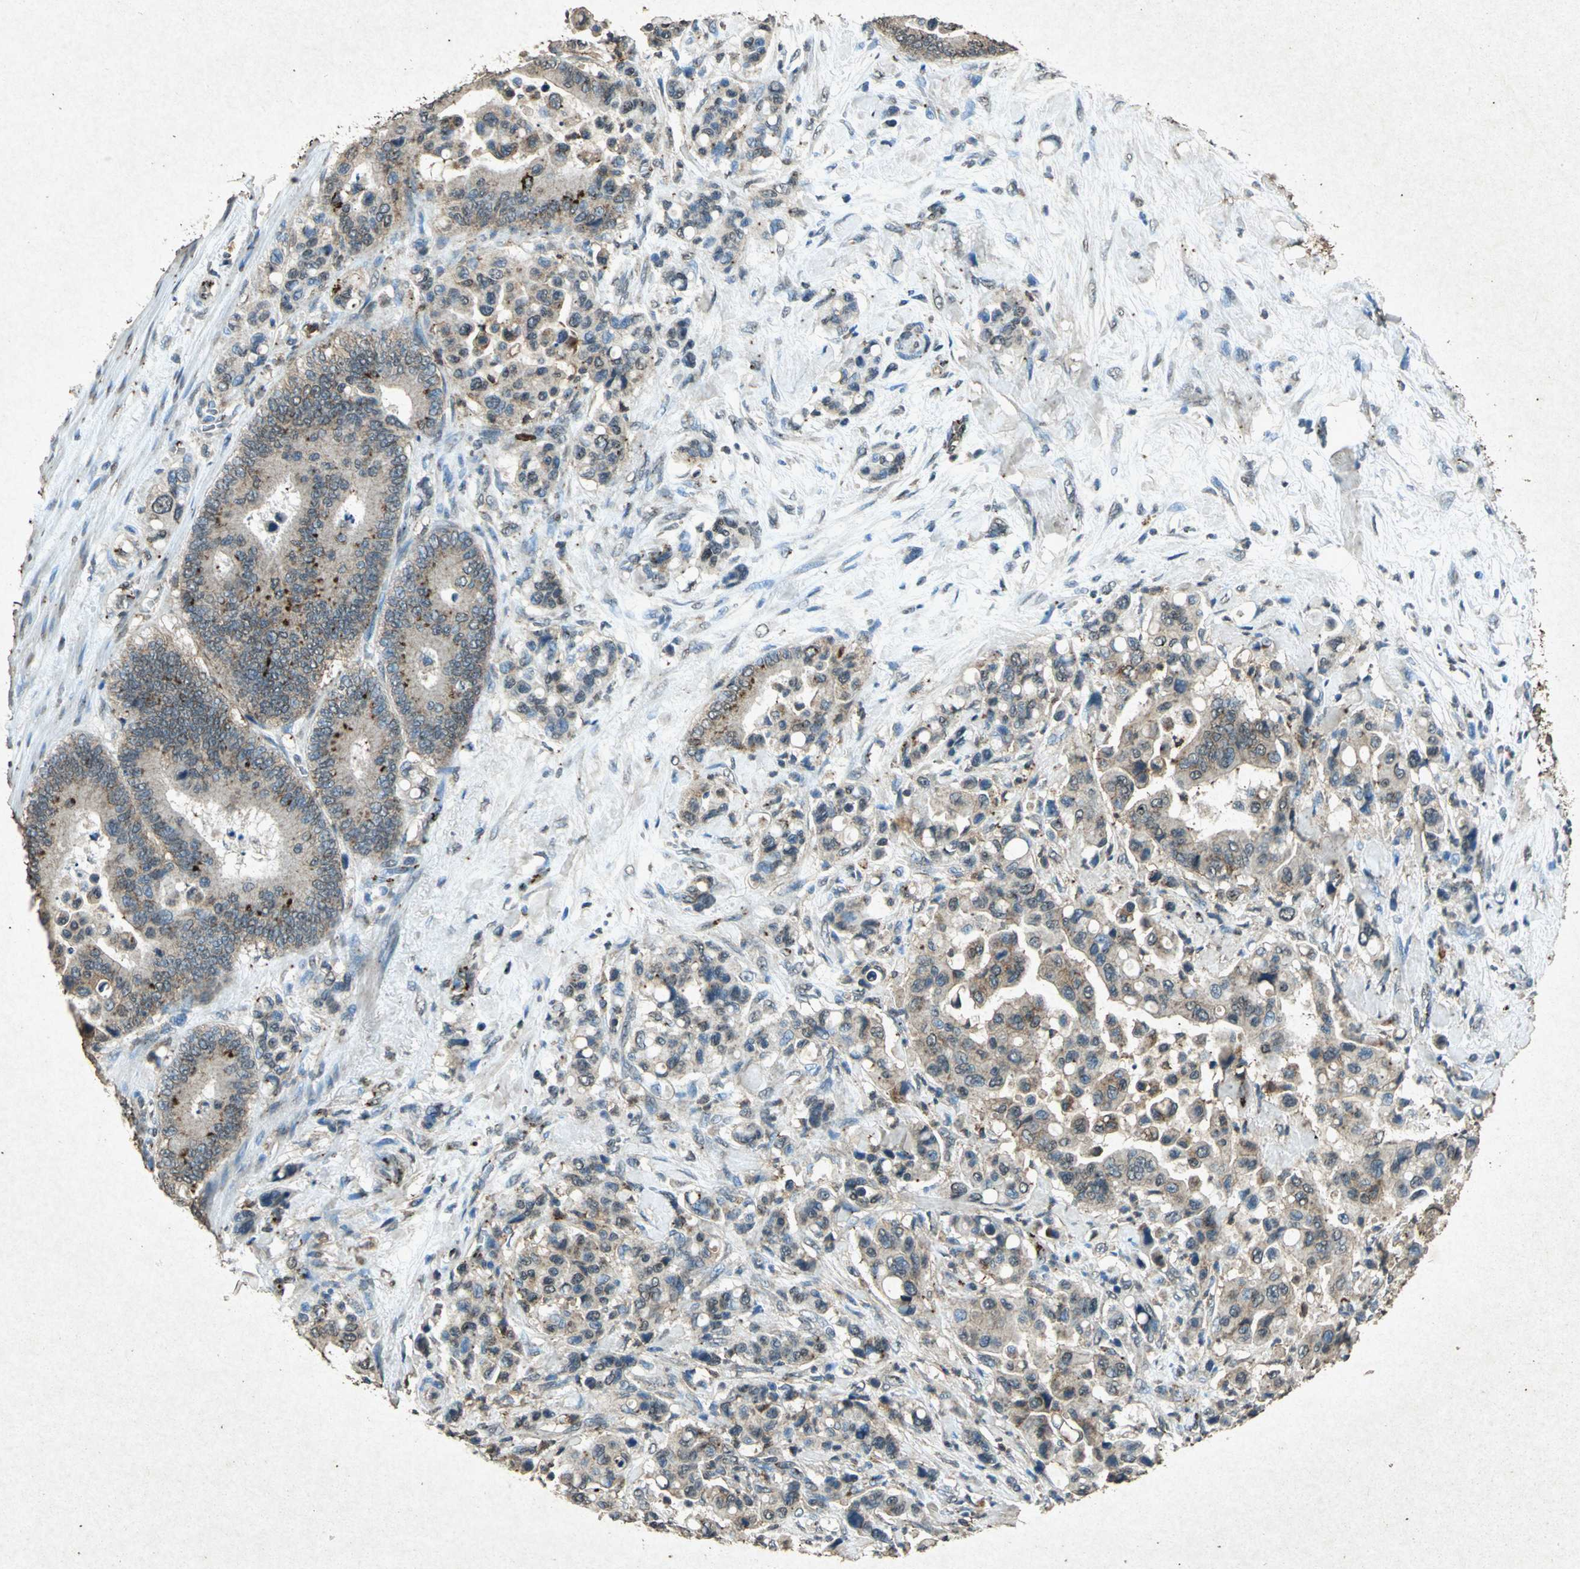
{"staining": {"intensity": "moderate", "quantity": ">75%", "location": "cytoplasmic/membranous"}, "tissue": "colorectal cancer", "cell_type": "Tumor cells", "image_type": "cancer", "snomed": [{"axis": "morphology", "description": "Normal tissue, NOS"}, {"axis": "morphology", "description": "Adenocarcinoma, NOS"}, {"axis": "topography", "description": "Colon"}], "caption": "A brown stain highlights moderate cytoplasmic/membranous staining of a protein in colorectal cancer (adenocarcinoma) tumor cells.", "gene": "PSEN1", "patient": {"sex": "male", "age": 82}}